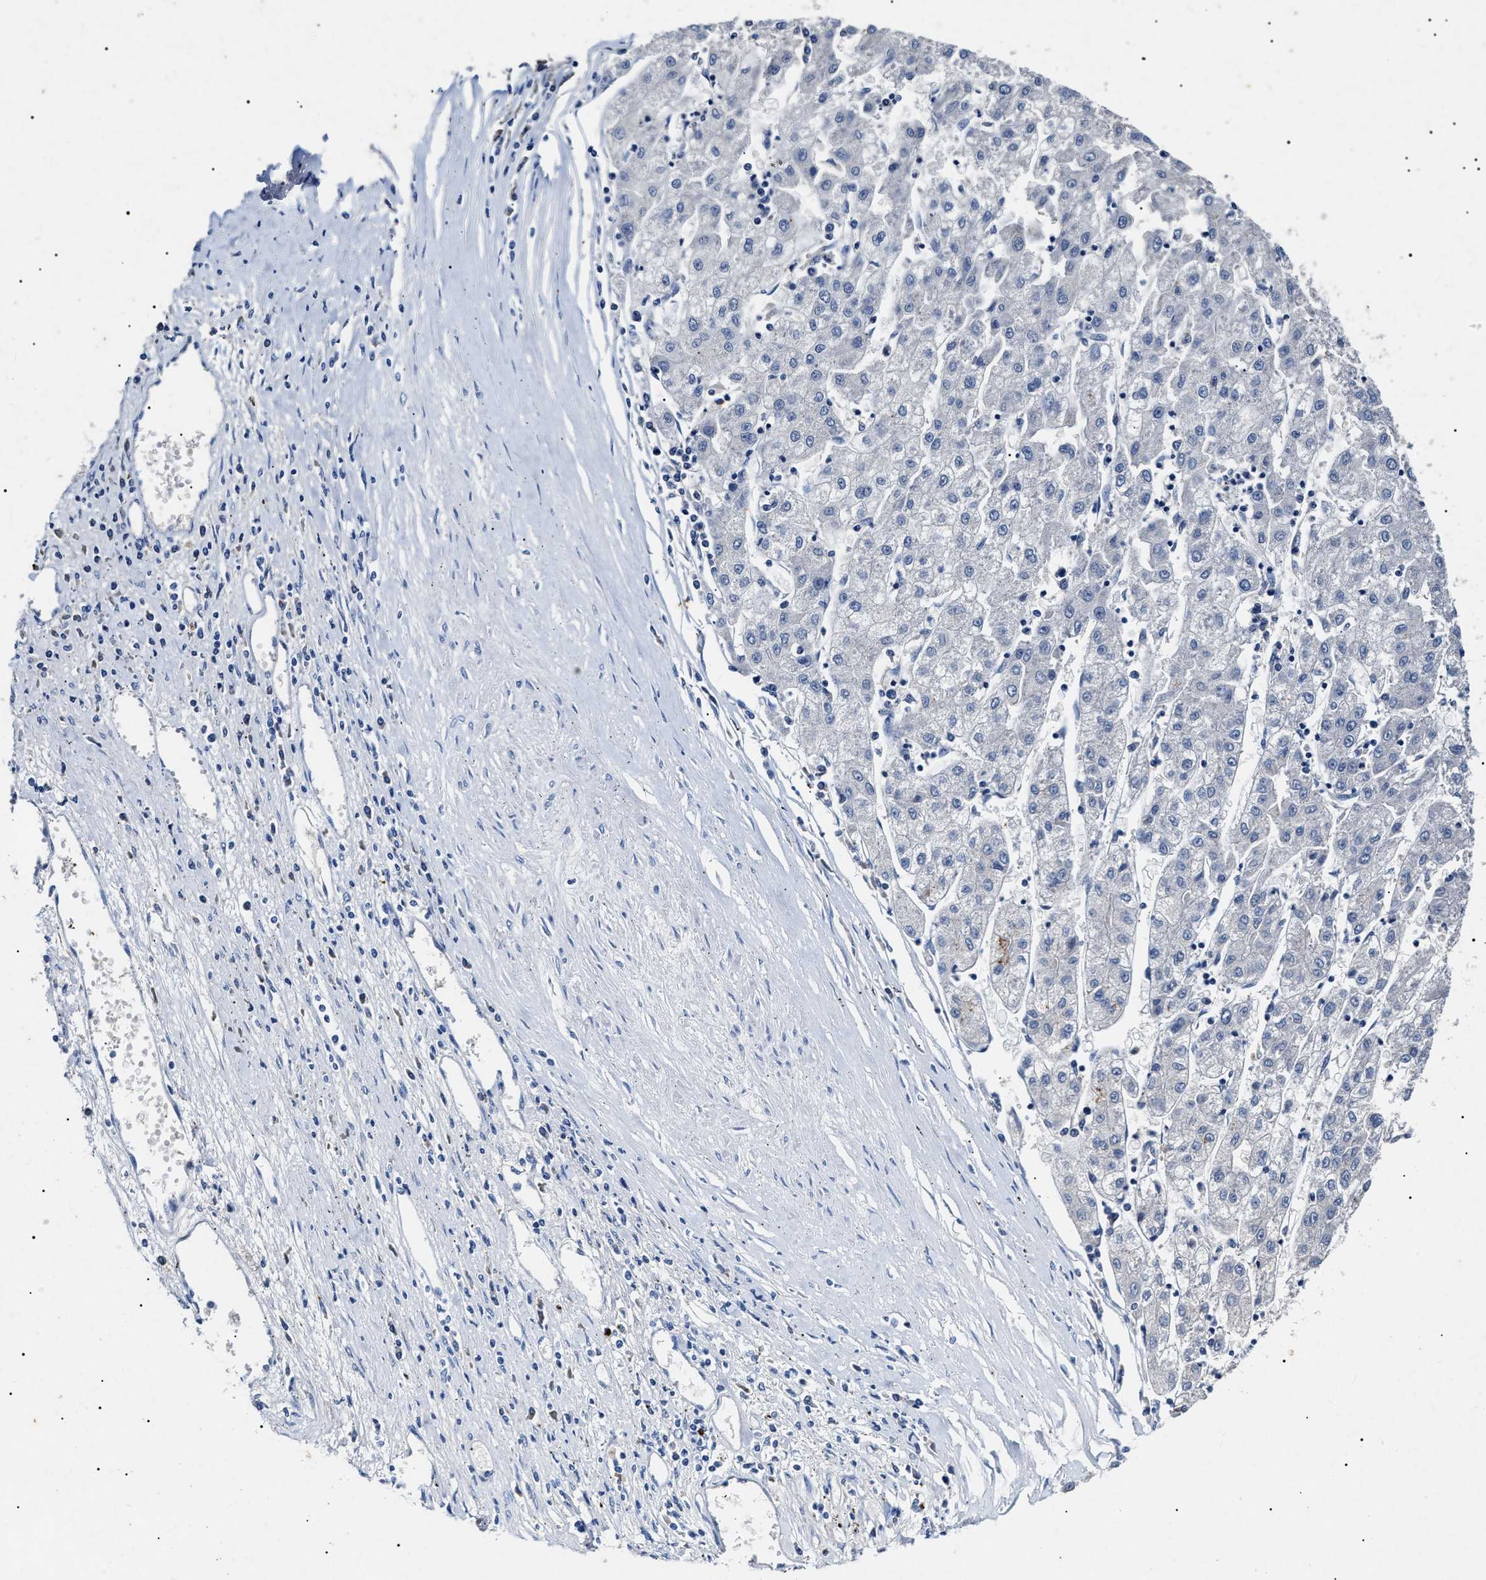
{"staining": {"intensity": "negative", "quantity": "none", "location": "none"}, "tissue": "liver cancer", "cell_type": "Tumor cells", "image_type": "cancer", "snomed": [{"axis": "morphology", "description": "Carcinoma, Hepatocellular, NOS"}, {"axis": "topography", "description": "Liver"}], "caption": "Tumor cells are negative for protein expression in human liver cancer.", "gene": "LRRC8E", "patient": {"sex": "male", "age": 72}}